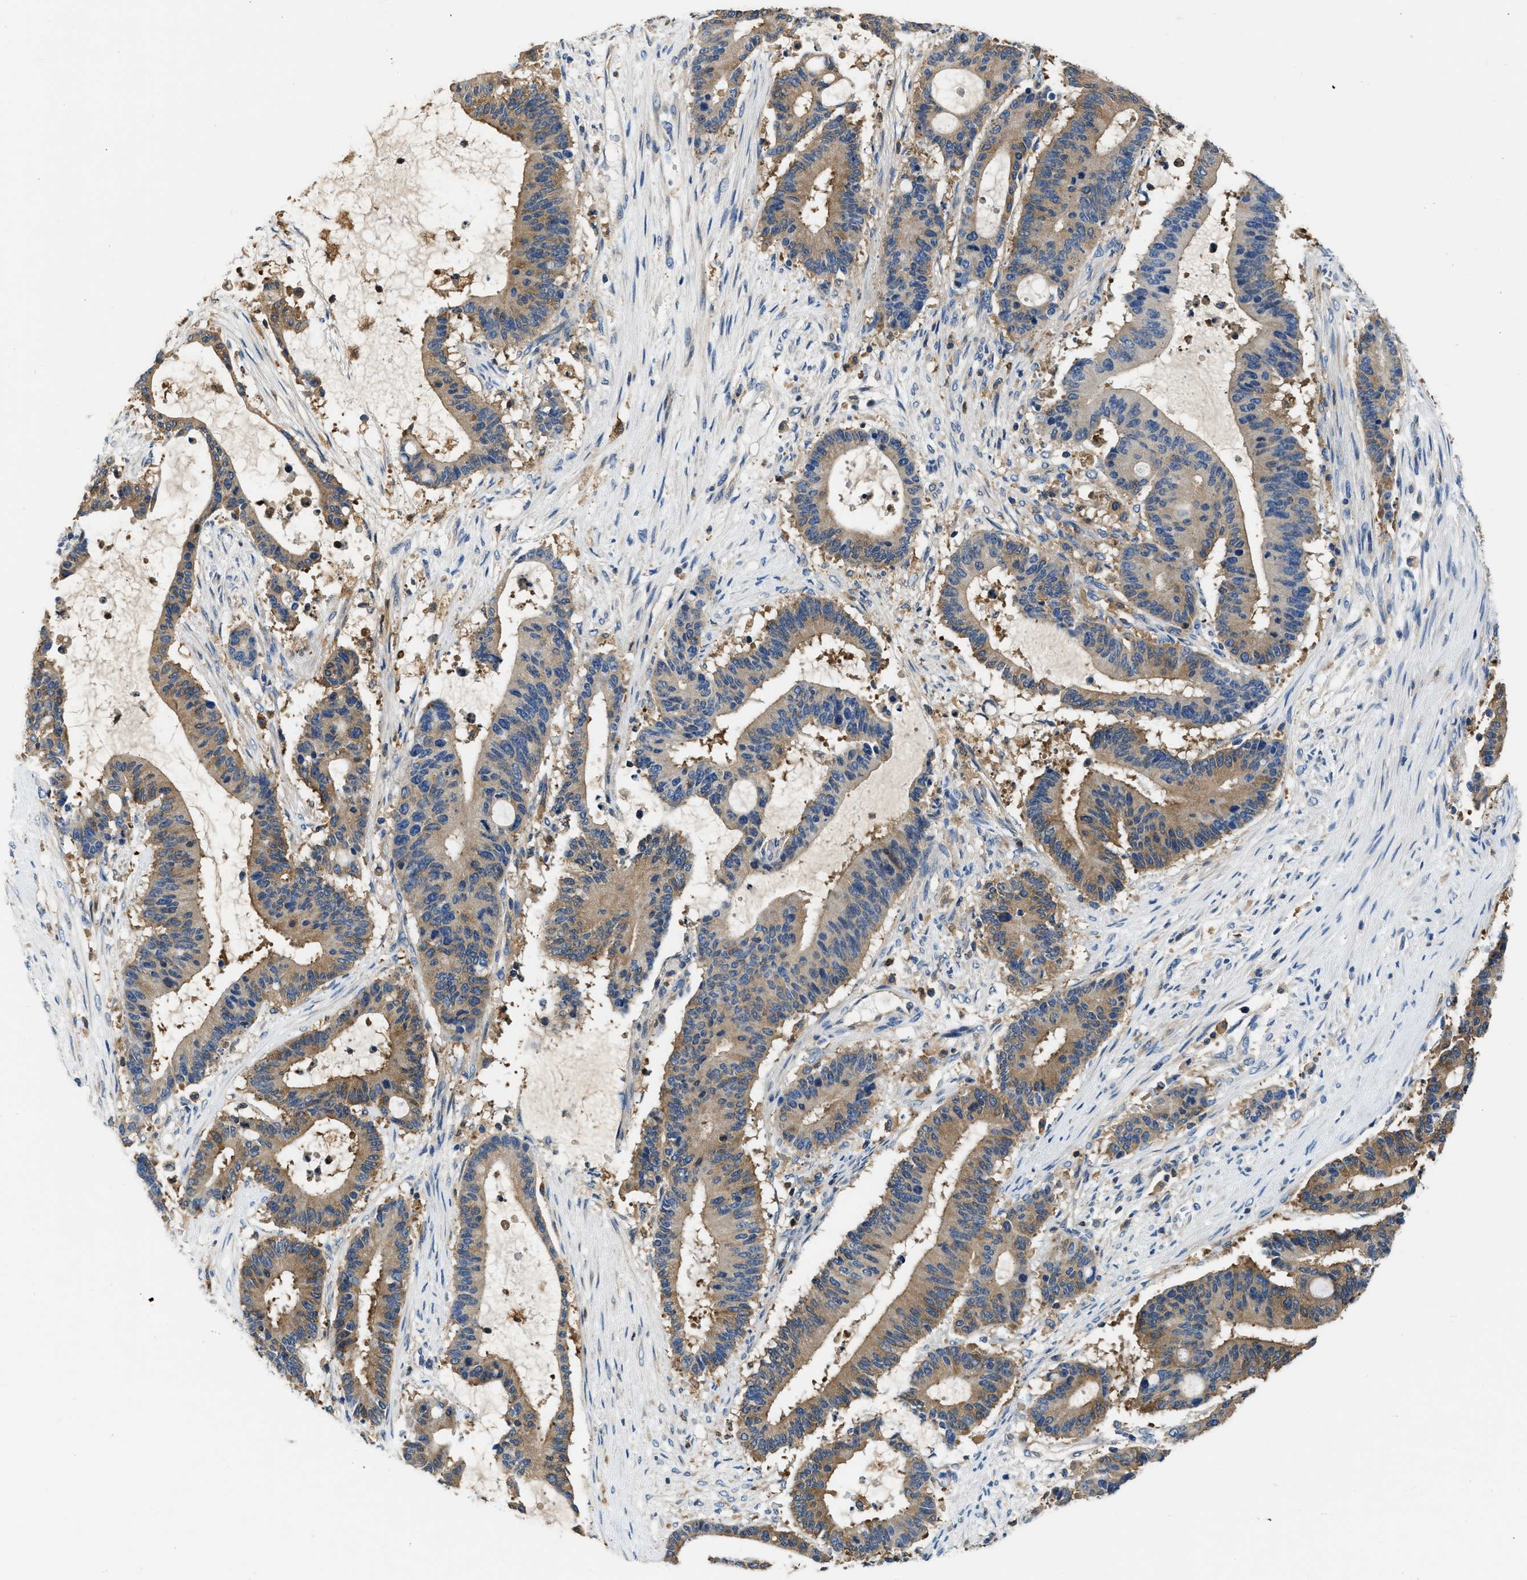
{"staining": {"intensity": "moderate", "quantity": ">75%", "location": "cytoplasmic/membranous"}, "tissue": "liver cancer", "cell_type": "Tumor cells", "image_type": "cancer", "snomed": [{"axis": "morphology", "description": "Cholangiocarcinoma"}, {"axis": "topography", "description": "Liver"}], "caption": "Protein staining shows moderate cytoplasmic/membranous staining in about >75% of tumor cells in liver cancer (cholangiocarcinoma). Immunohistochemistry stains the protein in brown and the nuclei are stained blue.", "gene": "PKM", "patient": {"sex": "female", "age": 73}}